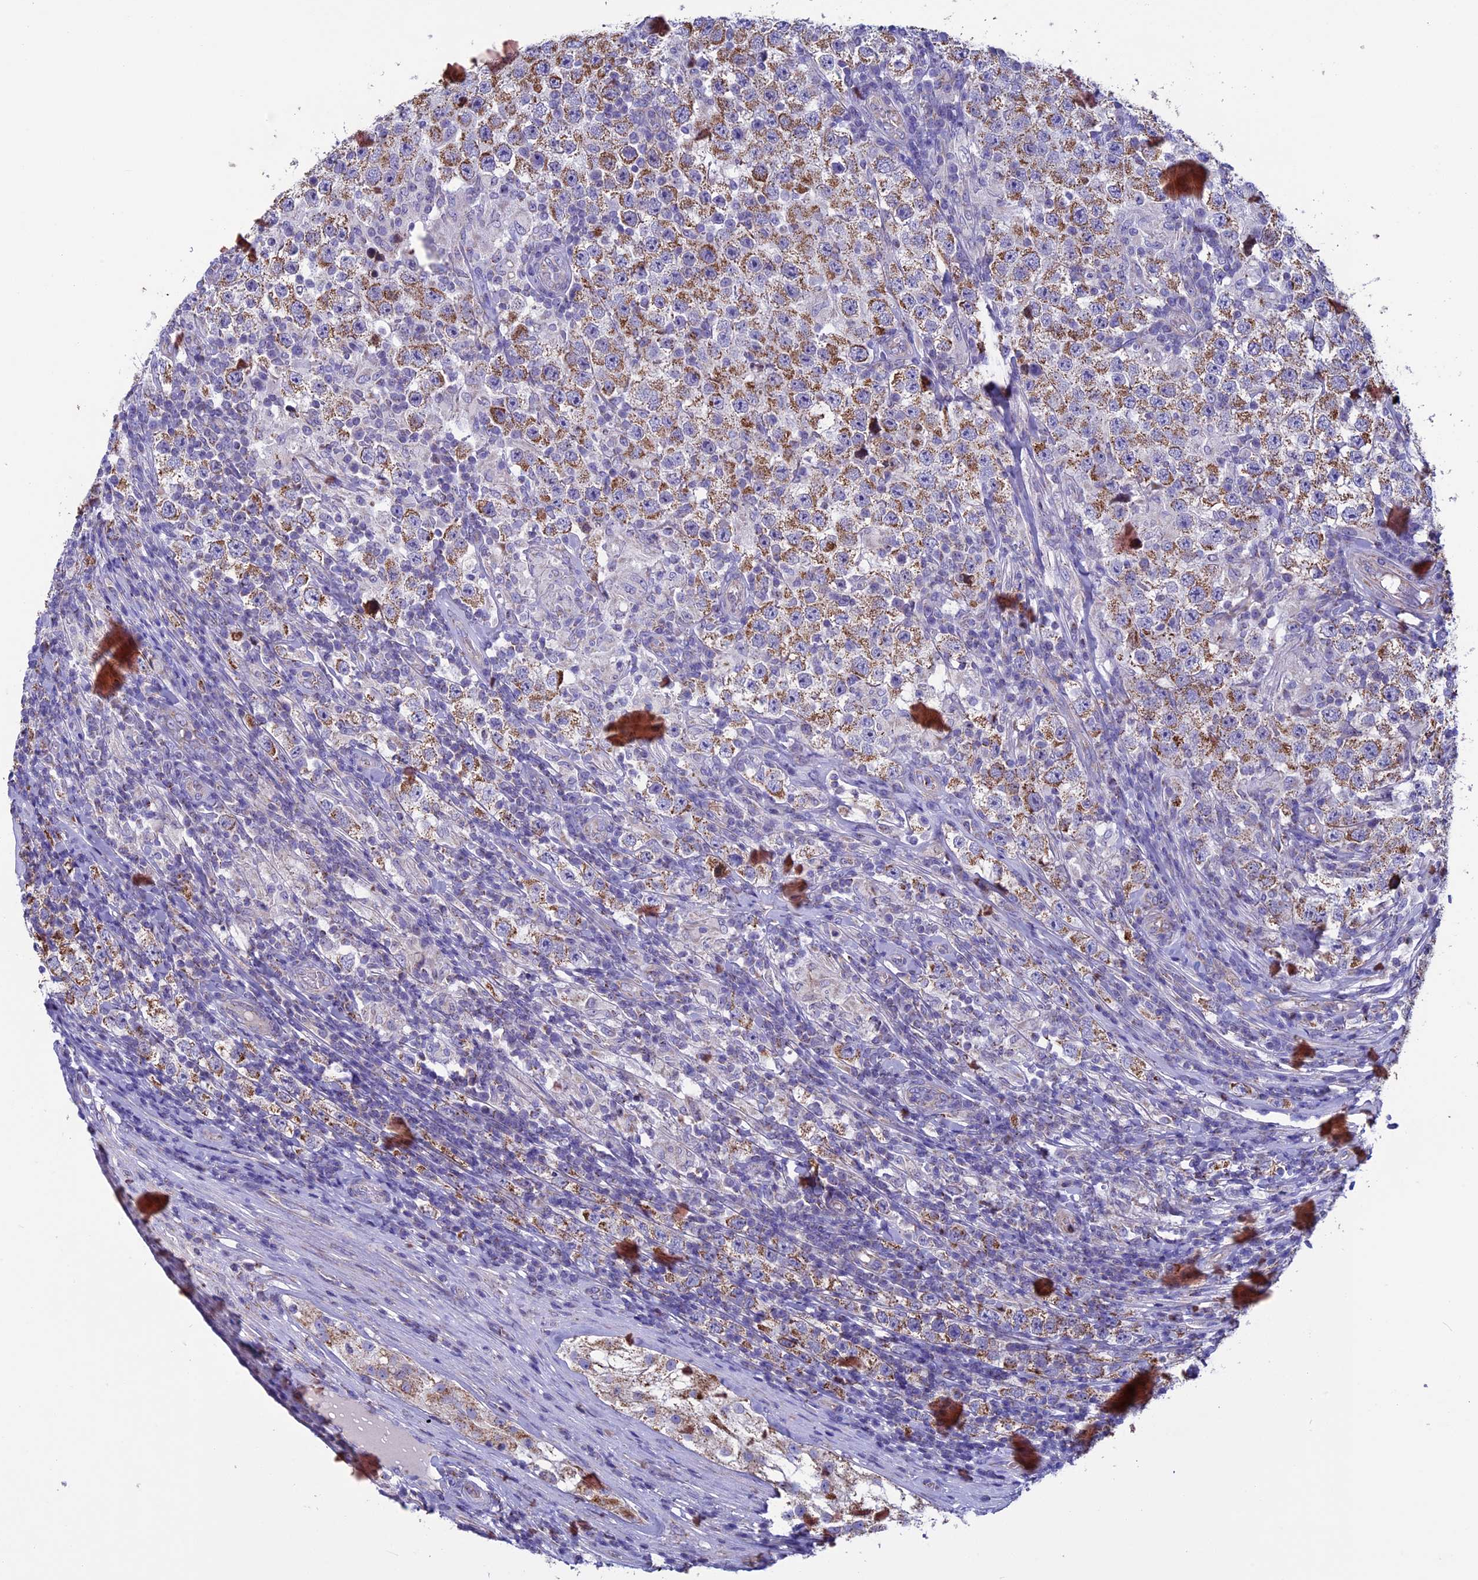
{"staining": {"intensity": "moderate", "quantity": ">75%", "location": "cytoplasmic/membranous"}, "tissue": "testis cancer", "cell_type": "Tumor cells", "image_type": "cancer", "snomed": [{"axis": "morphology", "description": "Normal tissue, NOS"}, {"axis": "morphology", "description": "Urothelial carcinoma, High grade"}, {"axis": "morphology", "description": "Seminoma, NOS"}, {"axis": "morphology", "description": "Carcinoma, Embryonal, NOS"}, {"axis": "topography", "description": "Urinary bladder"}, {"axis": "topography", "description": "Testis"}], "caption": "A medium amount of moderate cytoplasmic/membranous staining is present in about >75% of tumor cells in high-grade urothelial carcinoma (testis) tissue.", "gene": "MFSD12", "patient": {"sex": "male", "age": 41}}